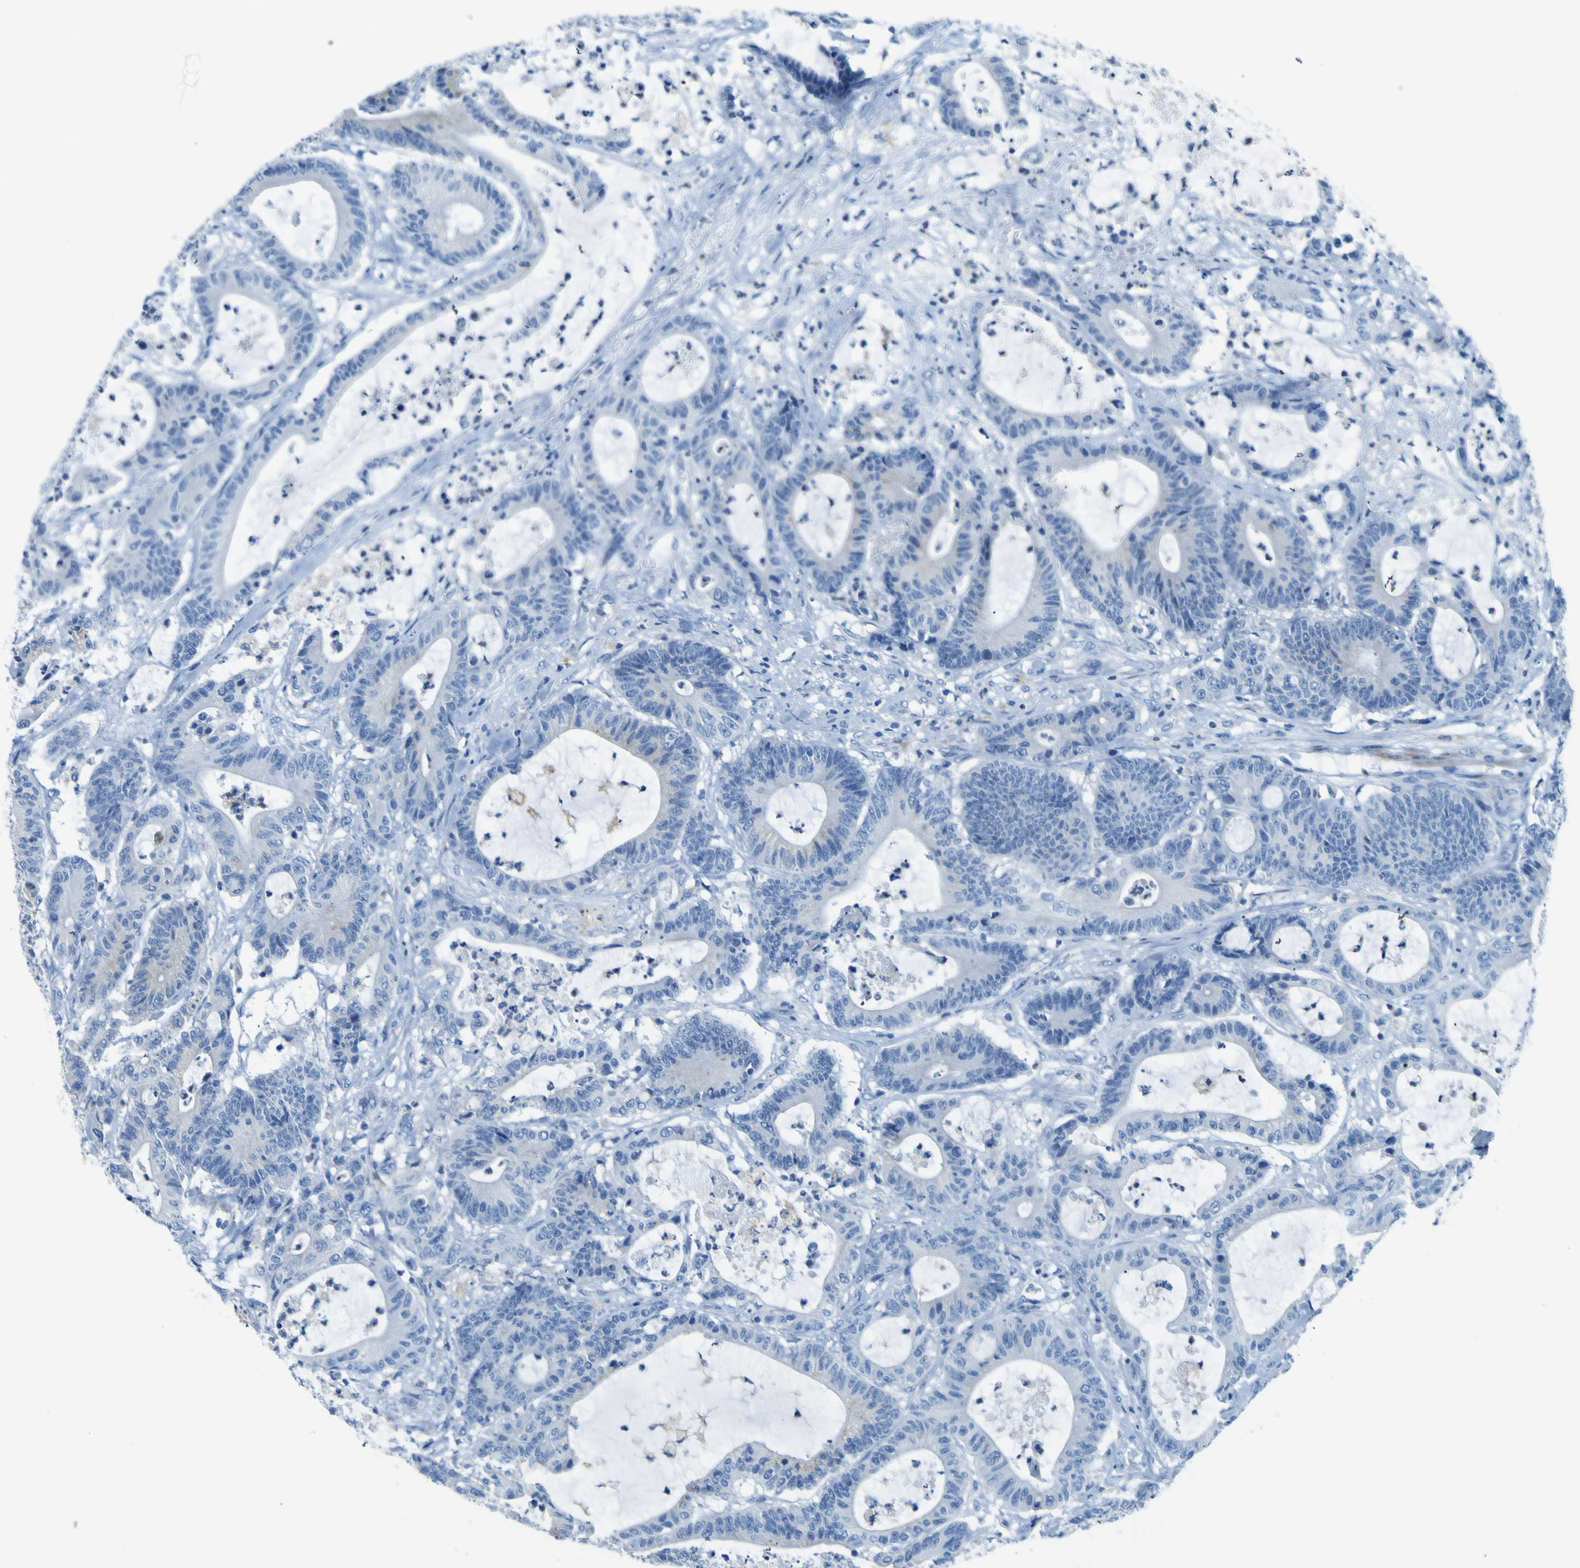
{"staining": {"intensity": "negative", "quantity": "none", "location": "none"}, "tissue": "colorectal cancer", "cell_type": "Tumor cells", "image_type": "cancer", "snomed": [{"axis": "morphology", "description": "Adenocarcinoma, NOS"}, {"axis": "topography", "description": "Colon"}], "caption": "IHC of human adenocarcinoma (colorectal) displays no positivity in tumor cells. Brightfield microscopy of immunohistochemistry (IHC) stained with DAB (brown) and hematoxylin (blue), captured at high magnification.", "gene": "ACSL1", "patient": {"sex": "female", "age": 84}}